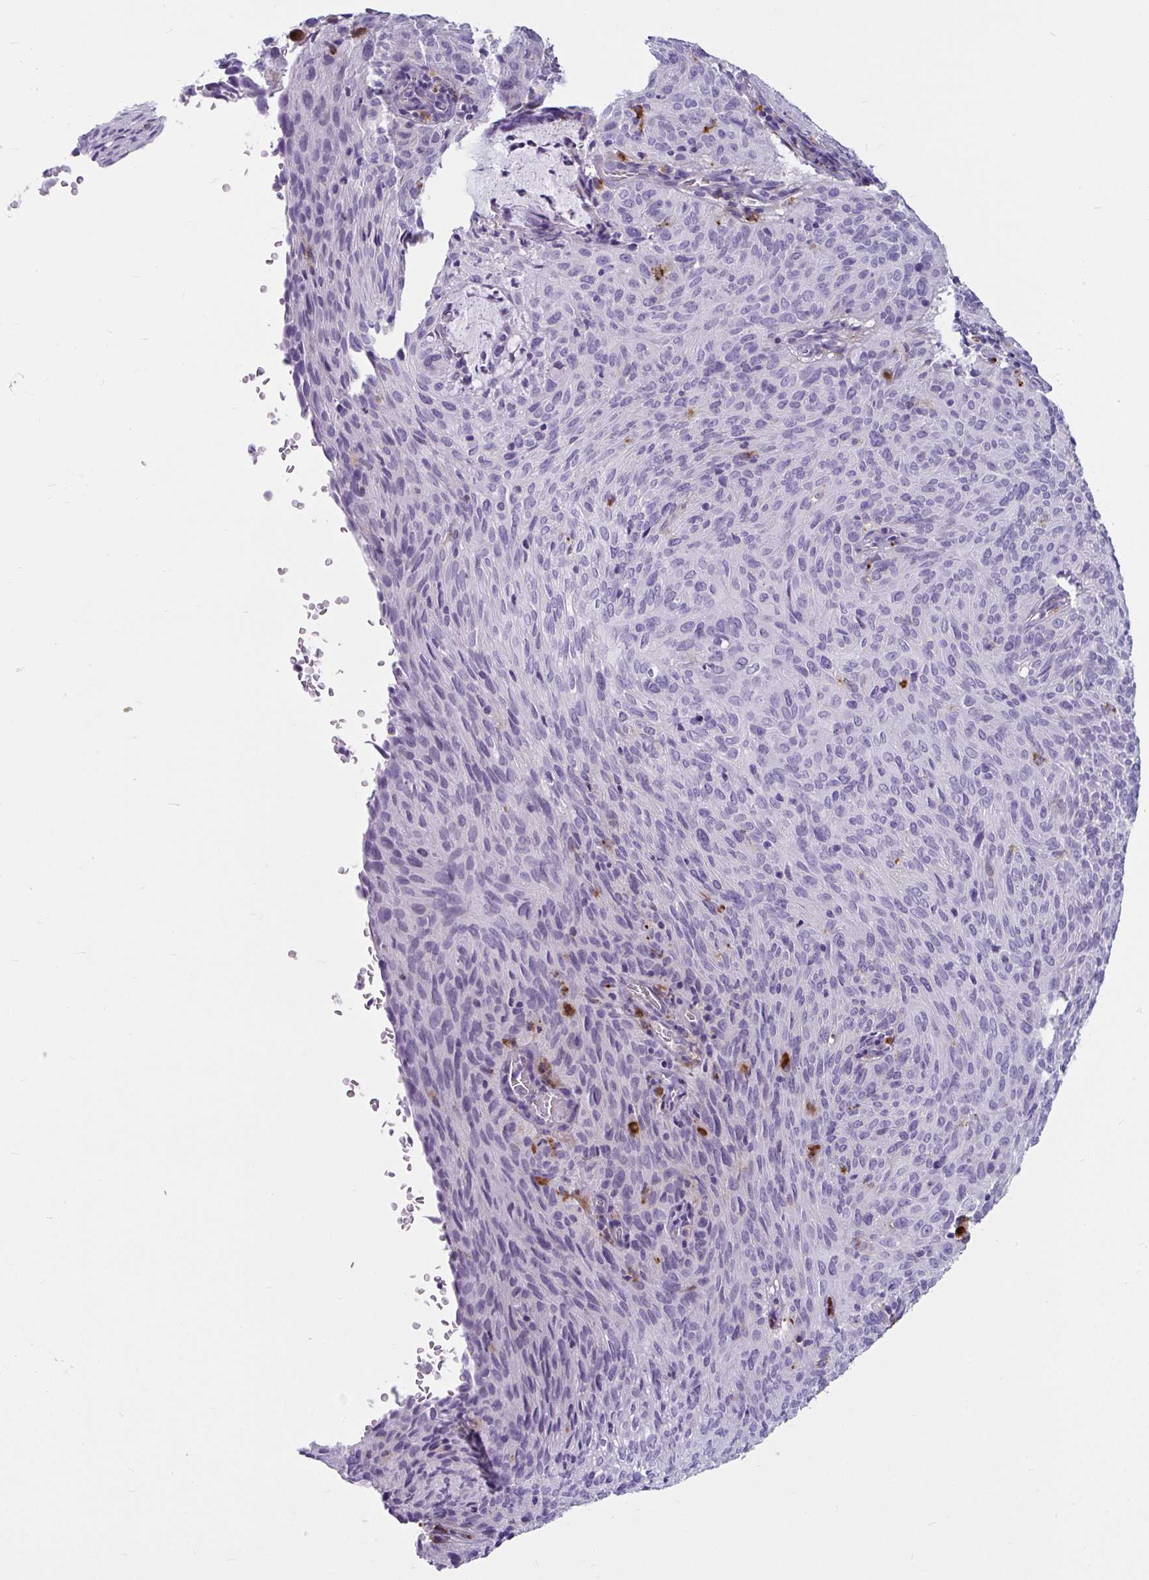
{"staining": {"intensity": "negative", "quantity": "none", "location": "none"}, "tissue": "cervical cancer", "cell_type": "Tumor cells", "image_type": "cancer", "snomed": [{"axis": "morphology", "description": "Squamous cell carcinoma, NOS"}, {"axis": "topography", "description": "Cervix"}], "caption": "Cervical cancer (squamous cell carcinoma) was stained to show a protein in brown. There is no significant staining in tumor cells.", "gene": "CTSZ", "patient": {"sex": "female", "age": 49}}